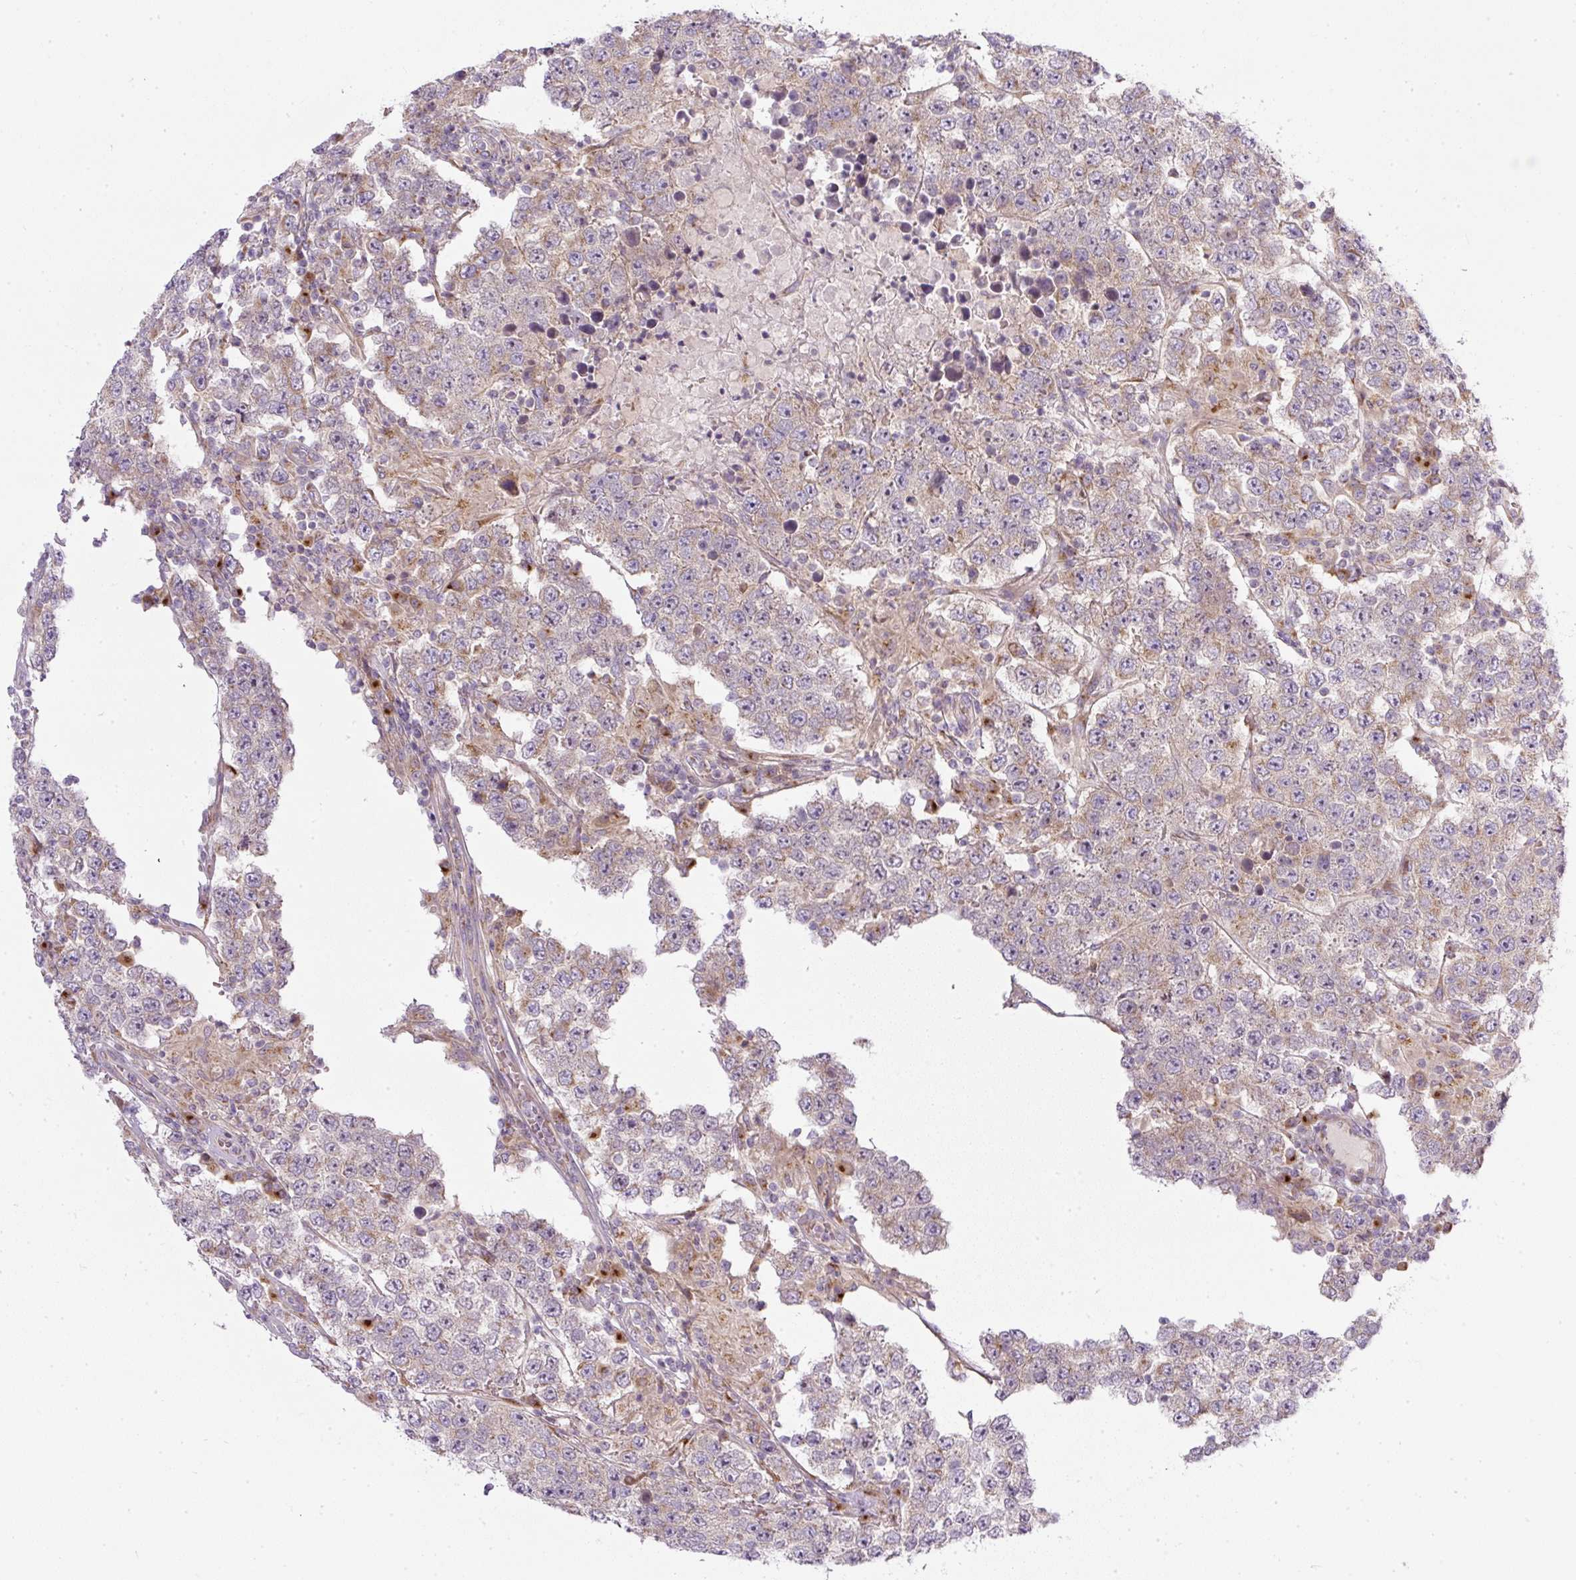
{"staining": {"intensity": "weak", "quantity": "25%-75%", "location": "cytoplasmic/membranous"}, "tissue": "testis cancer", "cell_type": "Tumor cells", "image_type": "cancer", "snomed": [{"axis": "morphology", "description": "Normal tissue, NOS"}, {"axis": "morphology", "description": "Urothelial carcinoma, High grade"}, {"axis": "morphology", "description": "Seminoma, NOS"}, {"axis": "morphology", "description": "Carcinoma, Embryonal, NOS"}, {"axis": "topography", "description": "Urinary bladder"}, {"axis": "topography", "description": "Testis"}], "caption": "The immunohistochemical stain highlights weak cytoplasmic/membranous staining in tumor cells of testis cancer tissue. (IHC, brightfield microscopy, high magnification).", "gene": "MLX", "patient": {"sex": "male", "age": 41}}